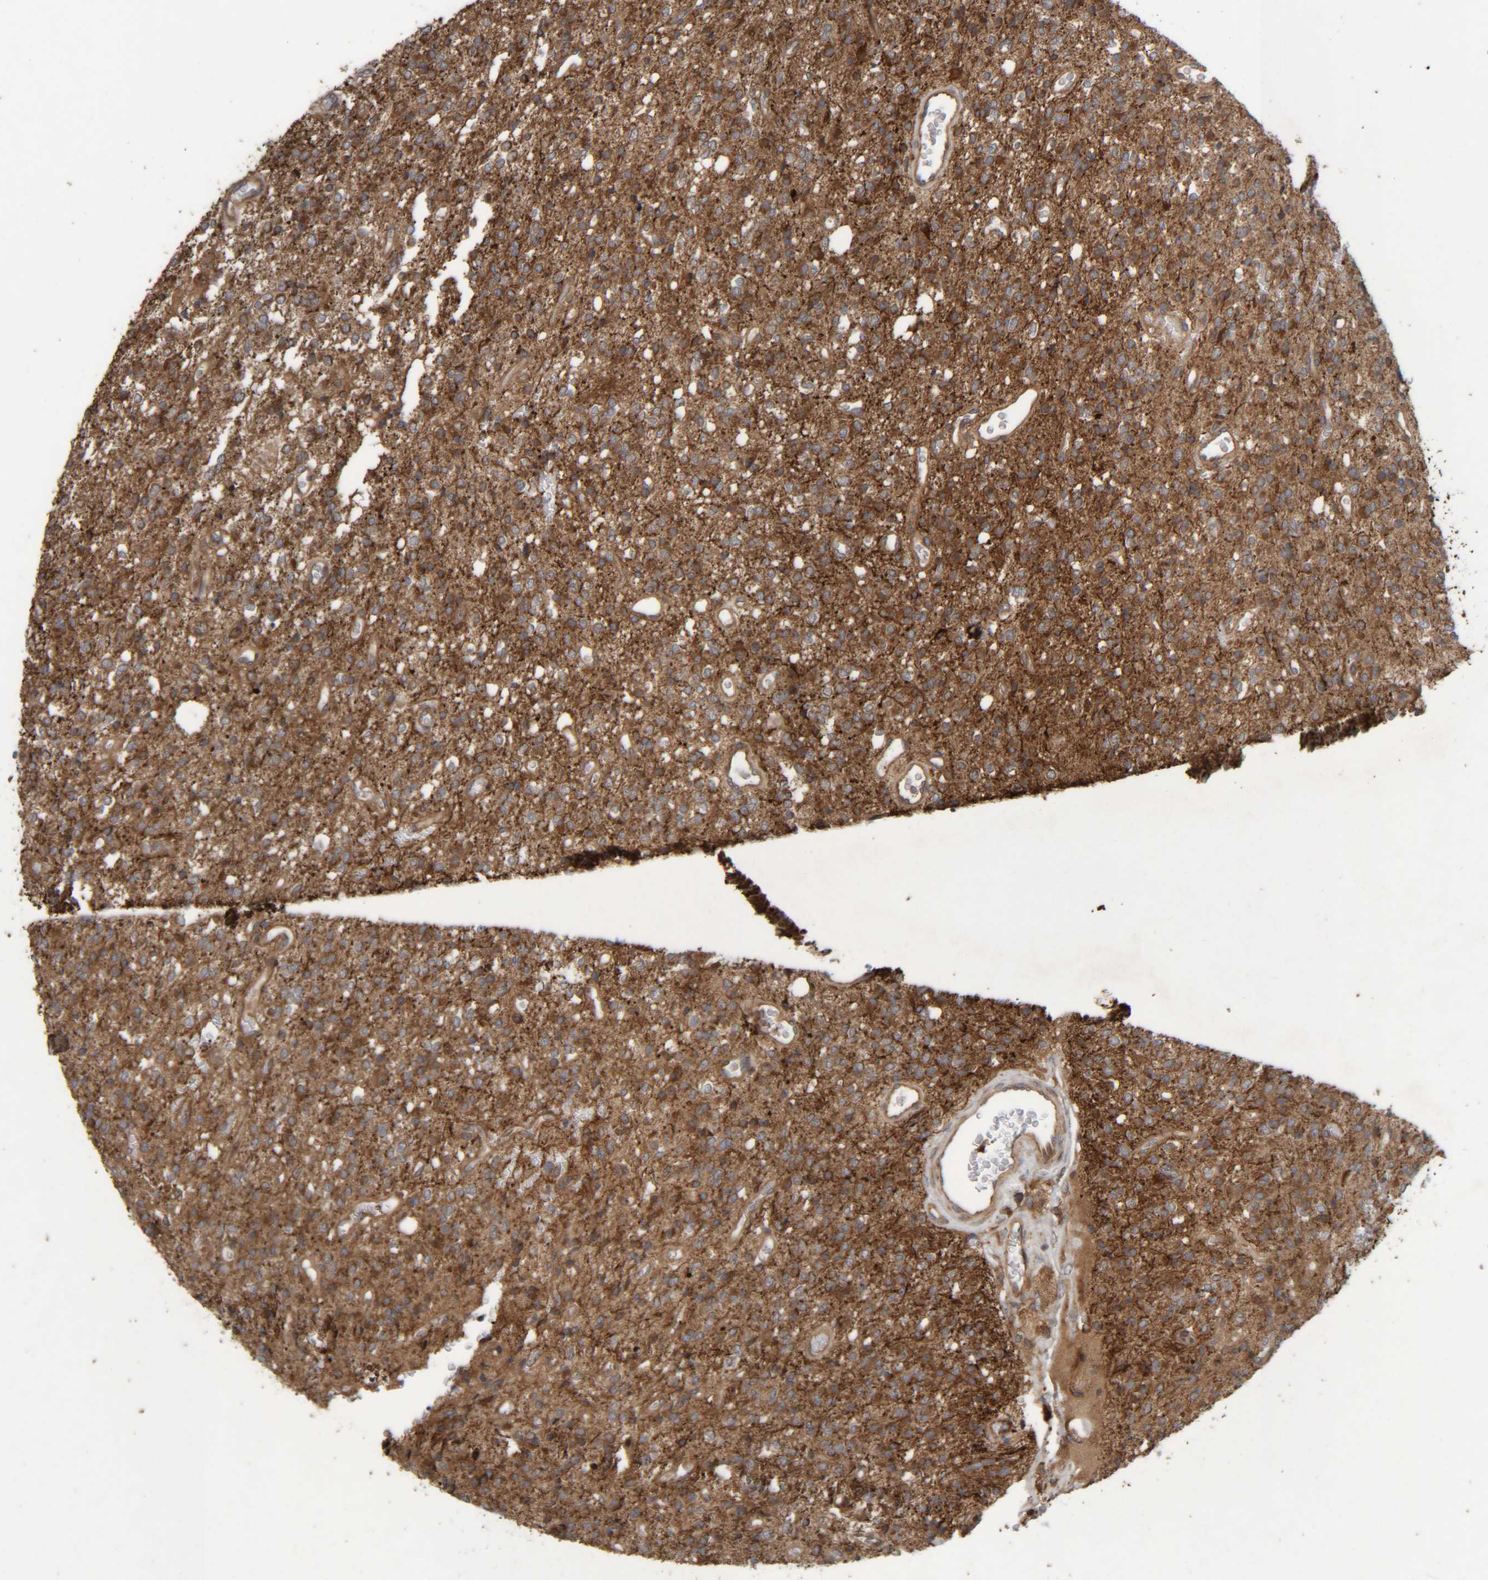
{"staining": {"intensity": "moderate", "quantity": ">75%", "location": "cytoplasmic/membranous"}, "tissue": "glioma", "cell_type": "Tumor cells", "image_type": "cancer", "snomed": [{"axis": "morphology", "description": "Glioma, malignant, High grade"}, {"axis": "topography", "description": "Brain"}], "caption": "Protein expression analysis of human glioma reveals moderate cytoplasmic/membranous expression in about >75% of tumor cells.", "gene": "CCDC57", "patient": {"sex": "male", "age": 34}}